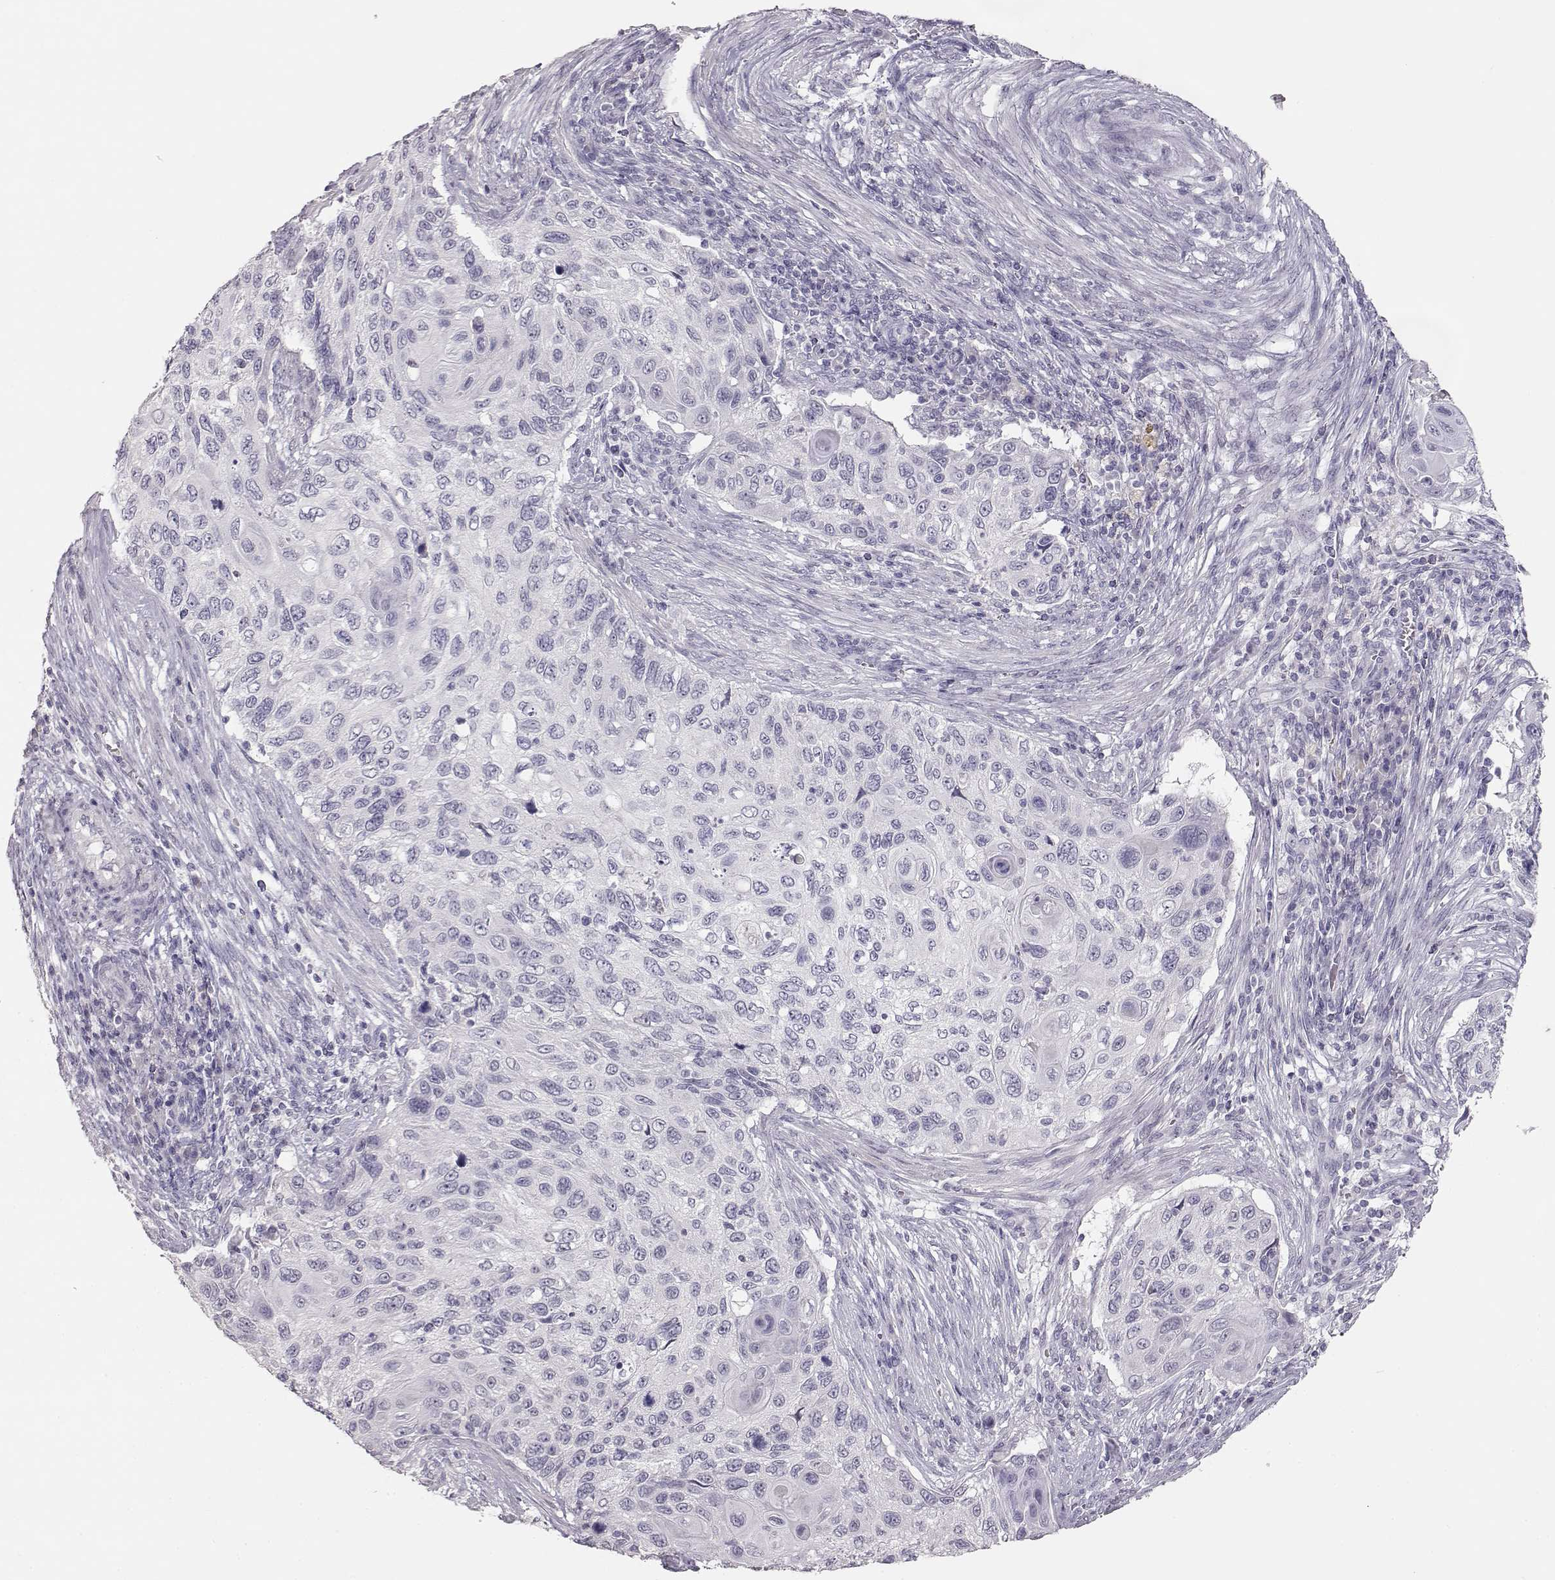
{"staining": {"intensity": "negative", "quantity": "none", "location": "none"}, "tissue": "cervical cancer", "cell_type": "Tumor cells", "image_type": "cancer", "snomed": [{"axis": "morphology", "description": "Squamous cell carcinoma, NOS"}, {"axis": "topography", "description": "Cervix"}], "caption": "Immunohistochemistry (IHC) histopathology image of neoplastic tissue: cervical squamous cell carcinoma stained with DAB (3,3'-diaminobenzidine) reveals no significant protein staining in tumor cells. (Stains: DAB (3,3'-diaminobenzidine) immunohistochemistry (IHC) with hematoxylin counter stain, Microscopy: brightfield microscopy at high magnification).", "gene": "TKTL1", "patient": {"sex": "female", "age": 70}}